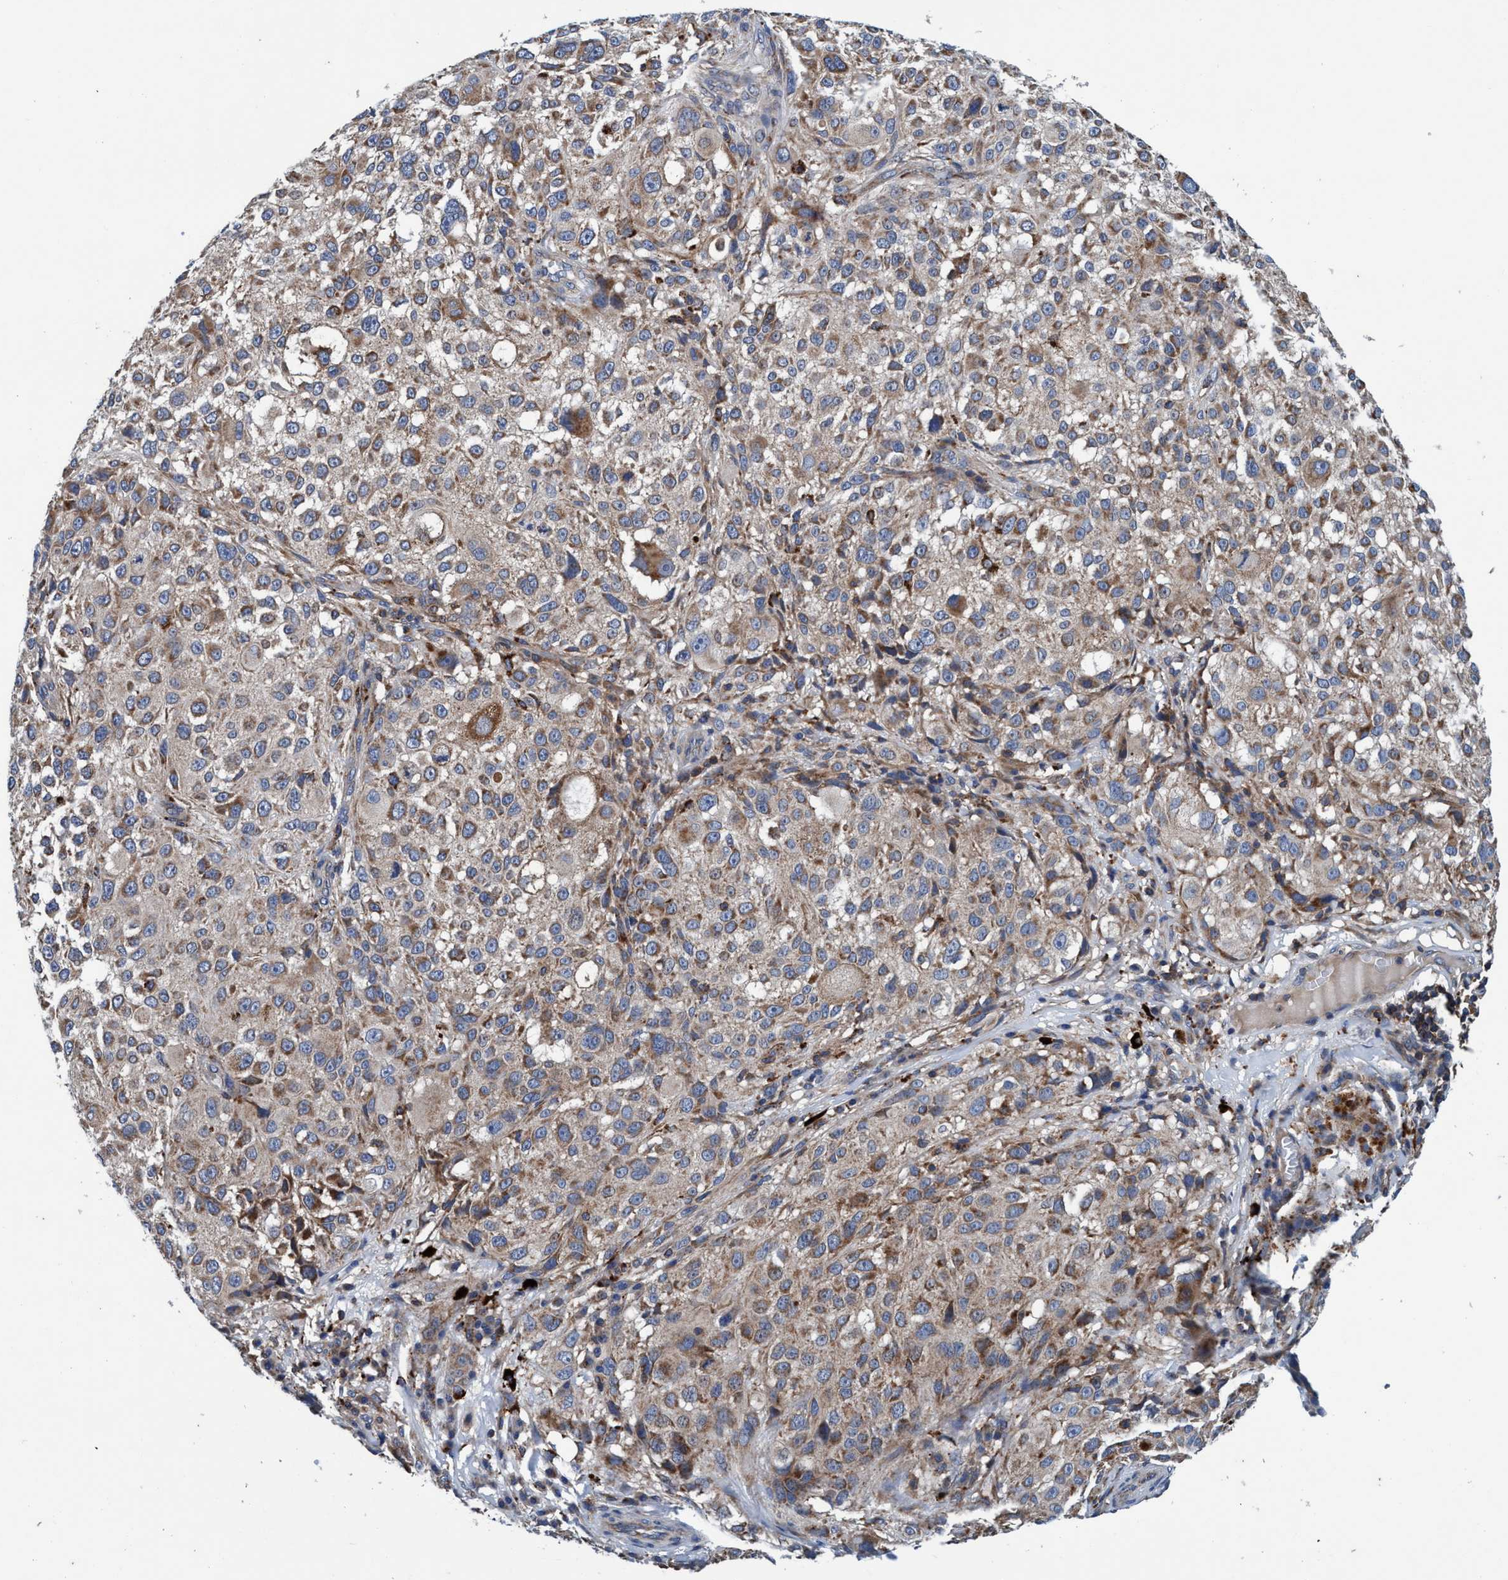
{"staining": {"intensity": "moderate", "quantity": "25%-75%", "location": "cytoplasmic/membranous"}, "tissue": "melanoma", "cell_type": "Tumor cells", "image_type": "cancer", "snomed": [{"axis": "morphology", "description": "Necrosis, NOS"}, {"axis": "morphology", "description": "Malignant melanoma, NOS"}, {"axis": "topography", "description": "Skin"}], "caption": "About 25%-75% of tumor cells in human melanoma demonstrate moderate cytoplasmic/membranous protein staining as visualized by brown immunohistochemical staining.", "gene": "ENDOG", "patient": {"sex": "female", "age": 87}}